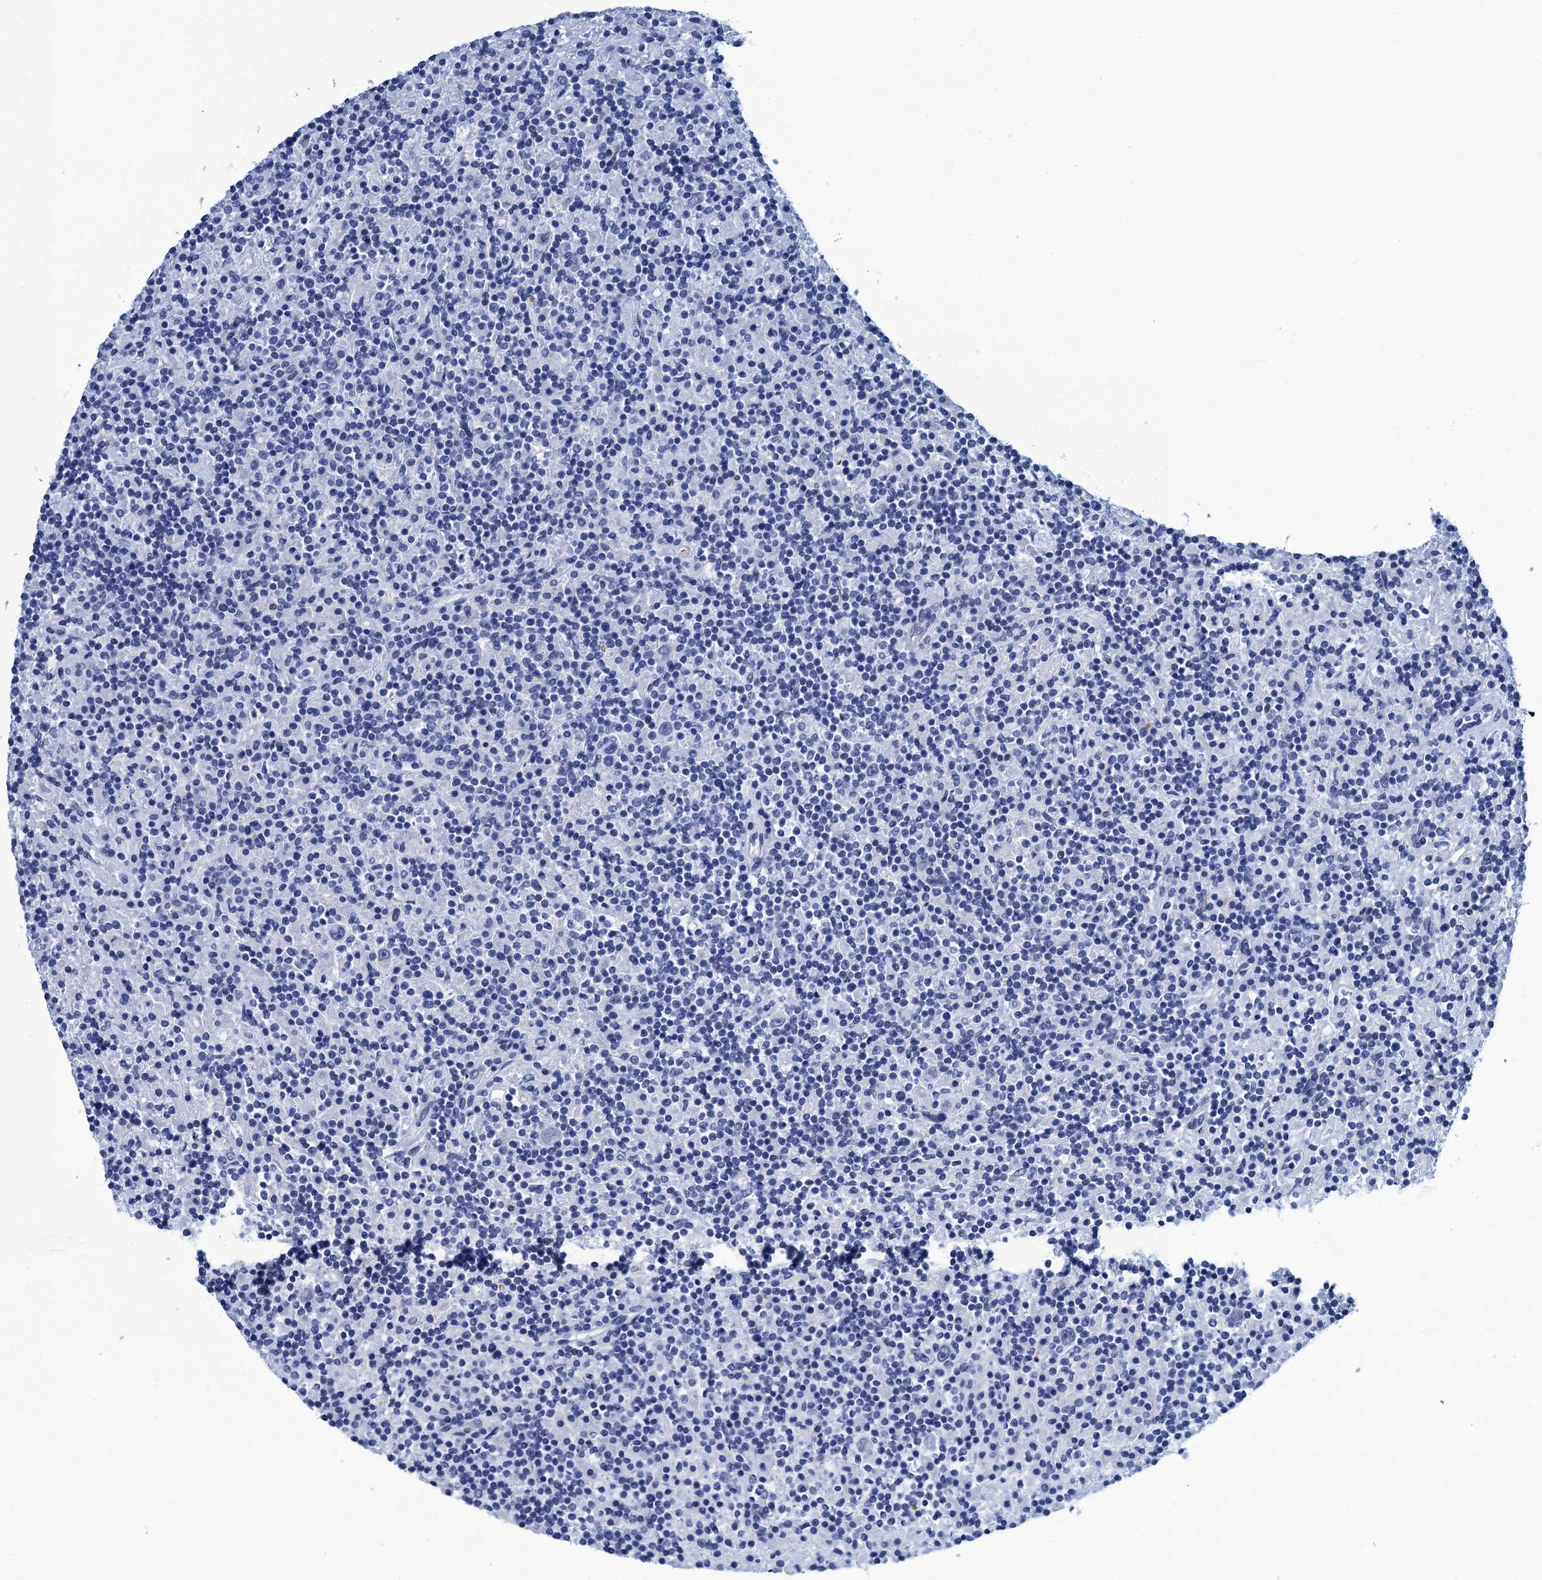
{"staining": {"intensity": "negative", "quantity": "none", "location": "none"}, "tissue": "lymphoma", "cell_type": "Tumor cells", "image_type": "cancer", "snomed": [{"axis": "morphology", "description": "Hodgkin's disease, NOS"}, {"axis": "topography", "description": "Lymph node"}], "caption": "Immunohistochemical staining of human lymphoma reveals no significant expression in tumor cells. (DAB immunohistochemistry (IHC), high magnification).", "gene": "METTL25", "patient": {"sex": "male", "age": 70}}